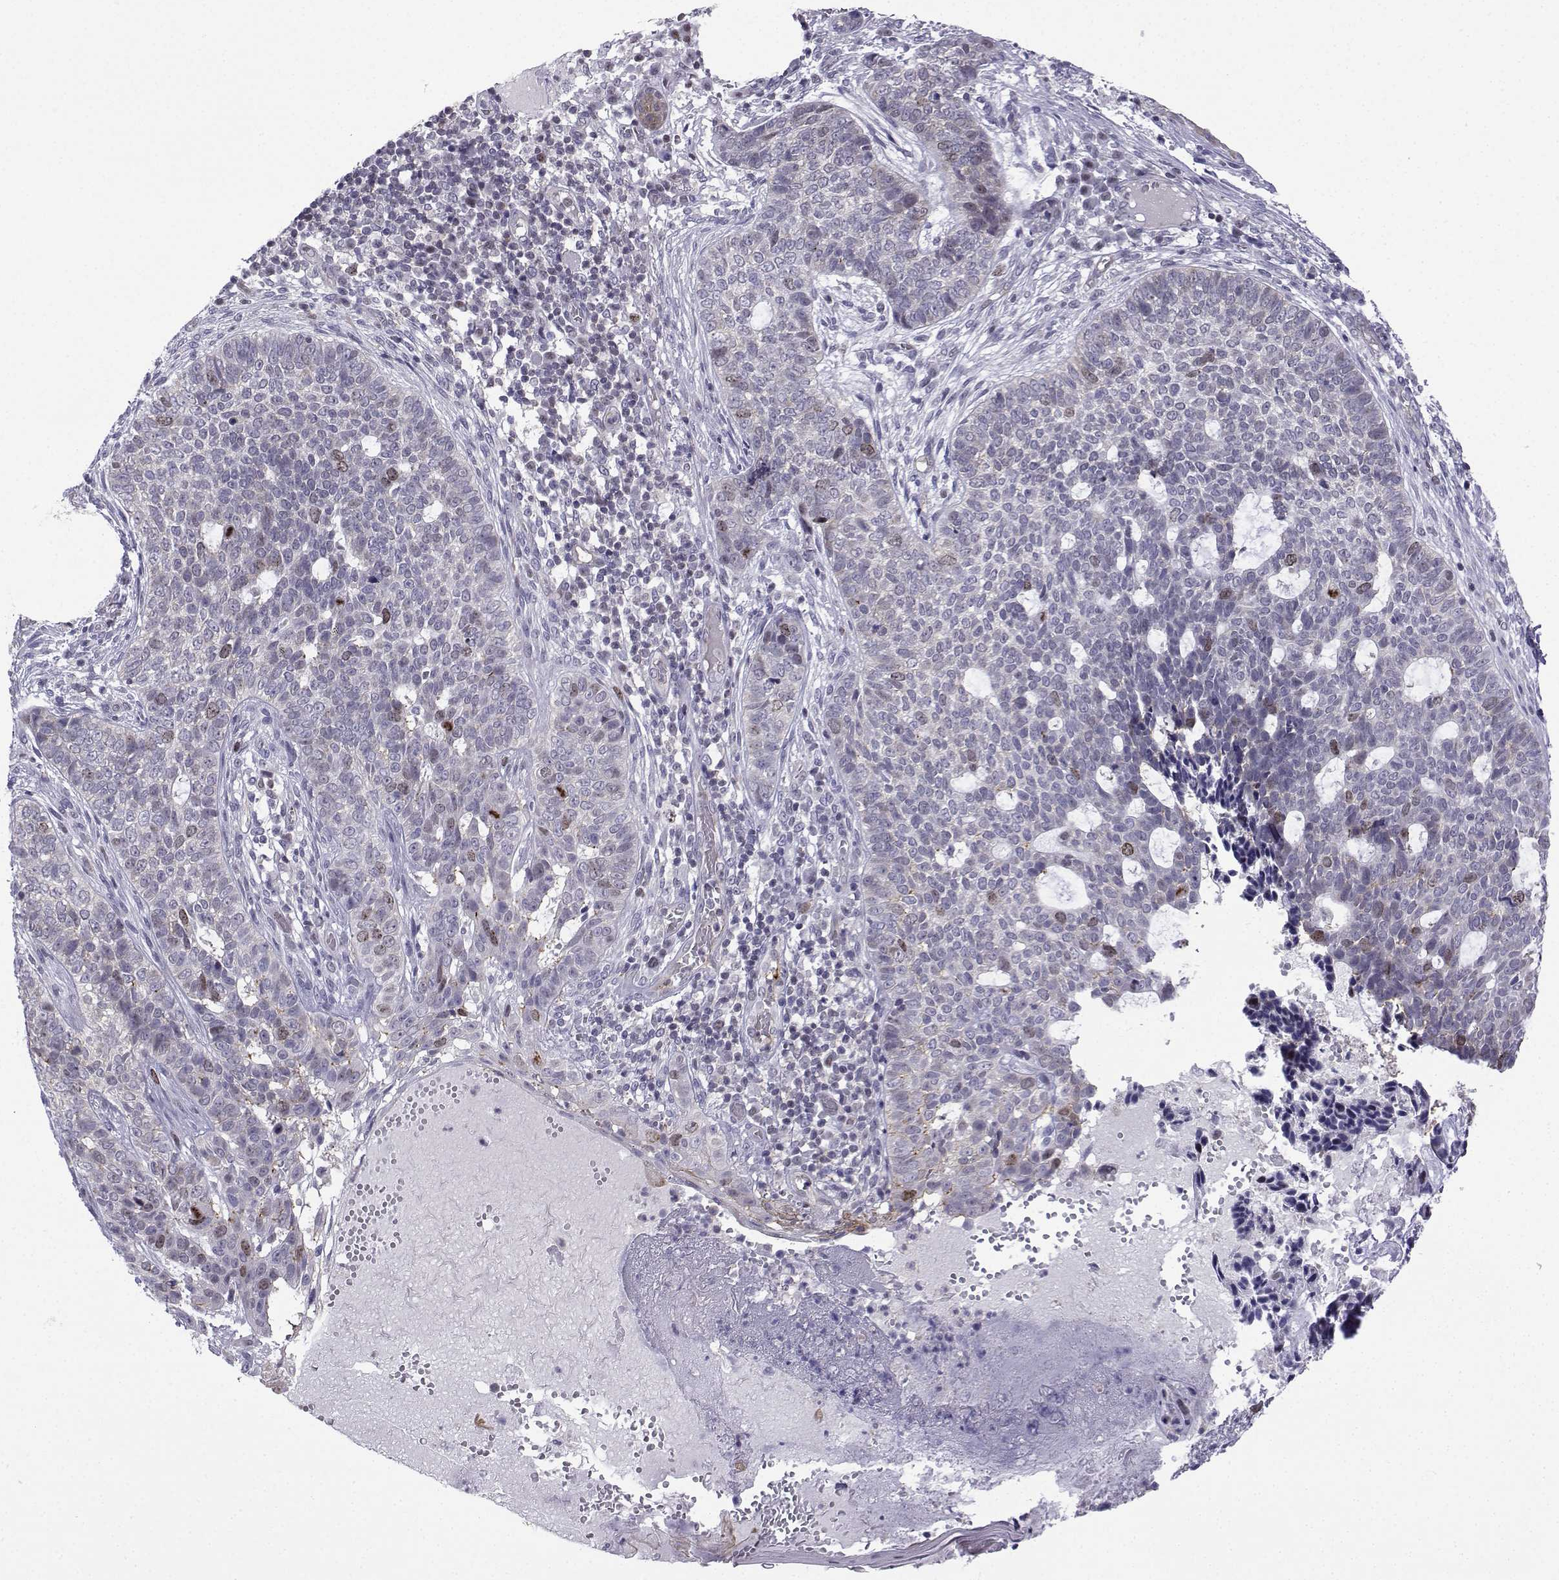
{"staining": {"intensity": "moderate", "quantity": "<25%", "location": "nuclear"}, "tissue": "skin cancer", "cell_type": "Tumor cells", "image_type": "cancer", "snomed": [{"axis": "morphology", "description": "Basal cell carcinoma"}, {"axis": "topography", "description": "Skin"}], "caption": "Human basal cell carcinoma (skin) stained with a brown dye displays moderate nuclear positive staining in approximately <25% of tumor cells.", "gene": "INCENP", "patient": {"sex": "female", "age": 69}}